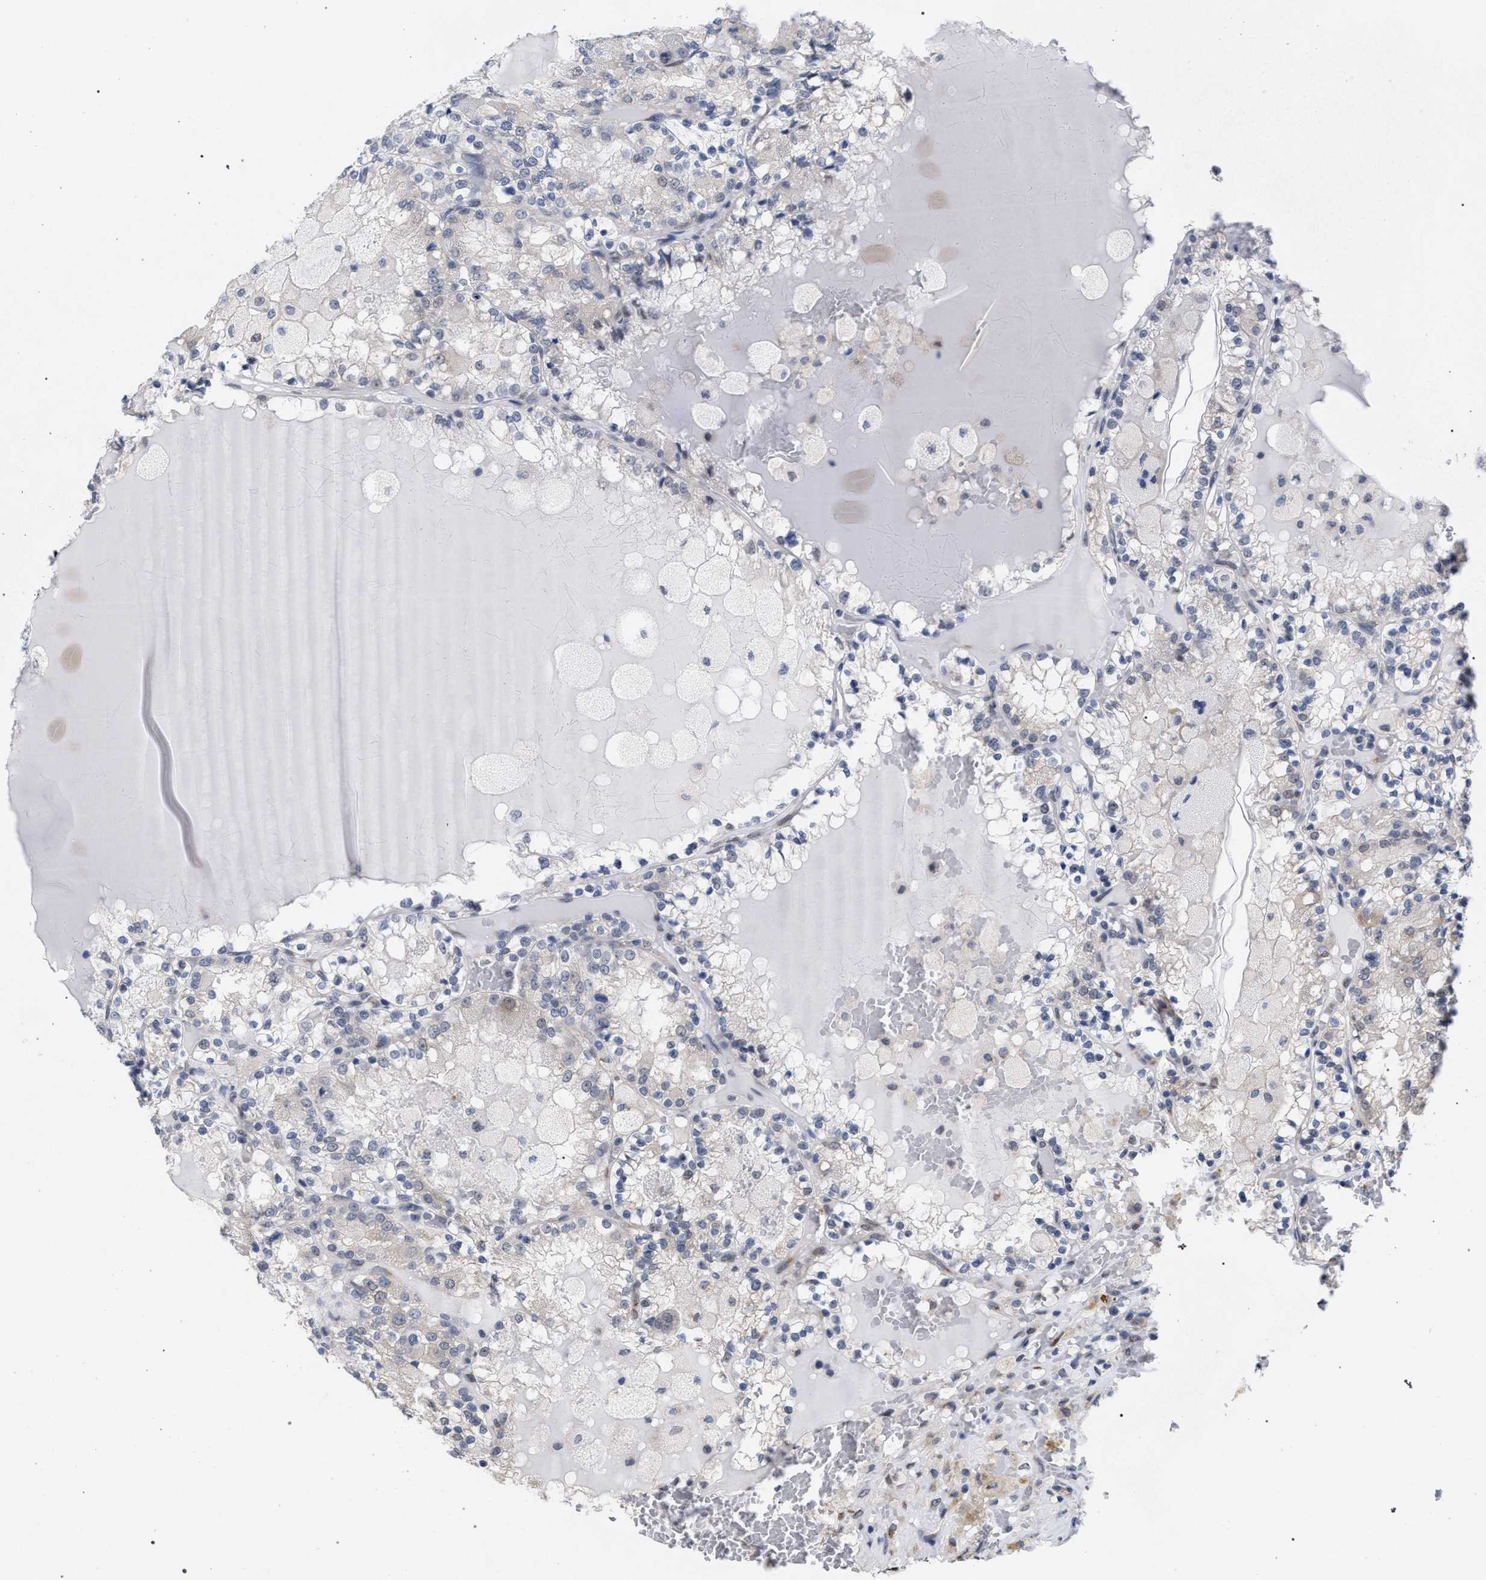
{"staining": {"intensity": "negative", "quantity": "none", "location": "none"}, "tissue": "renal cancer", "cell_type": "Tumor cells", "image_type": "cancer", "snomed": [{"axis": "morphology", "description": "Adenocarcinoma, NOS"}, {"axis": "topography", "description": "Kidney"}], "caption": "Tumor cells are negative for protein expression in human renal cancer. The staining is performed using DAB brown chromogen with nuclei counter-stained in using hematoxylin.", "gene": "GOLGA2", "patient": {"sex": "female", "age": 56}}